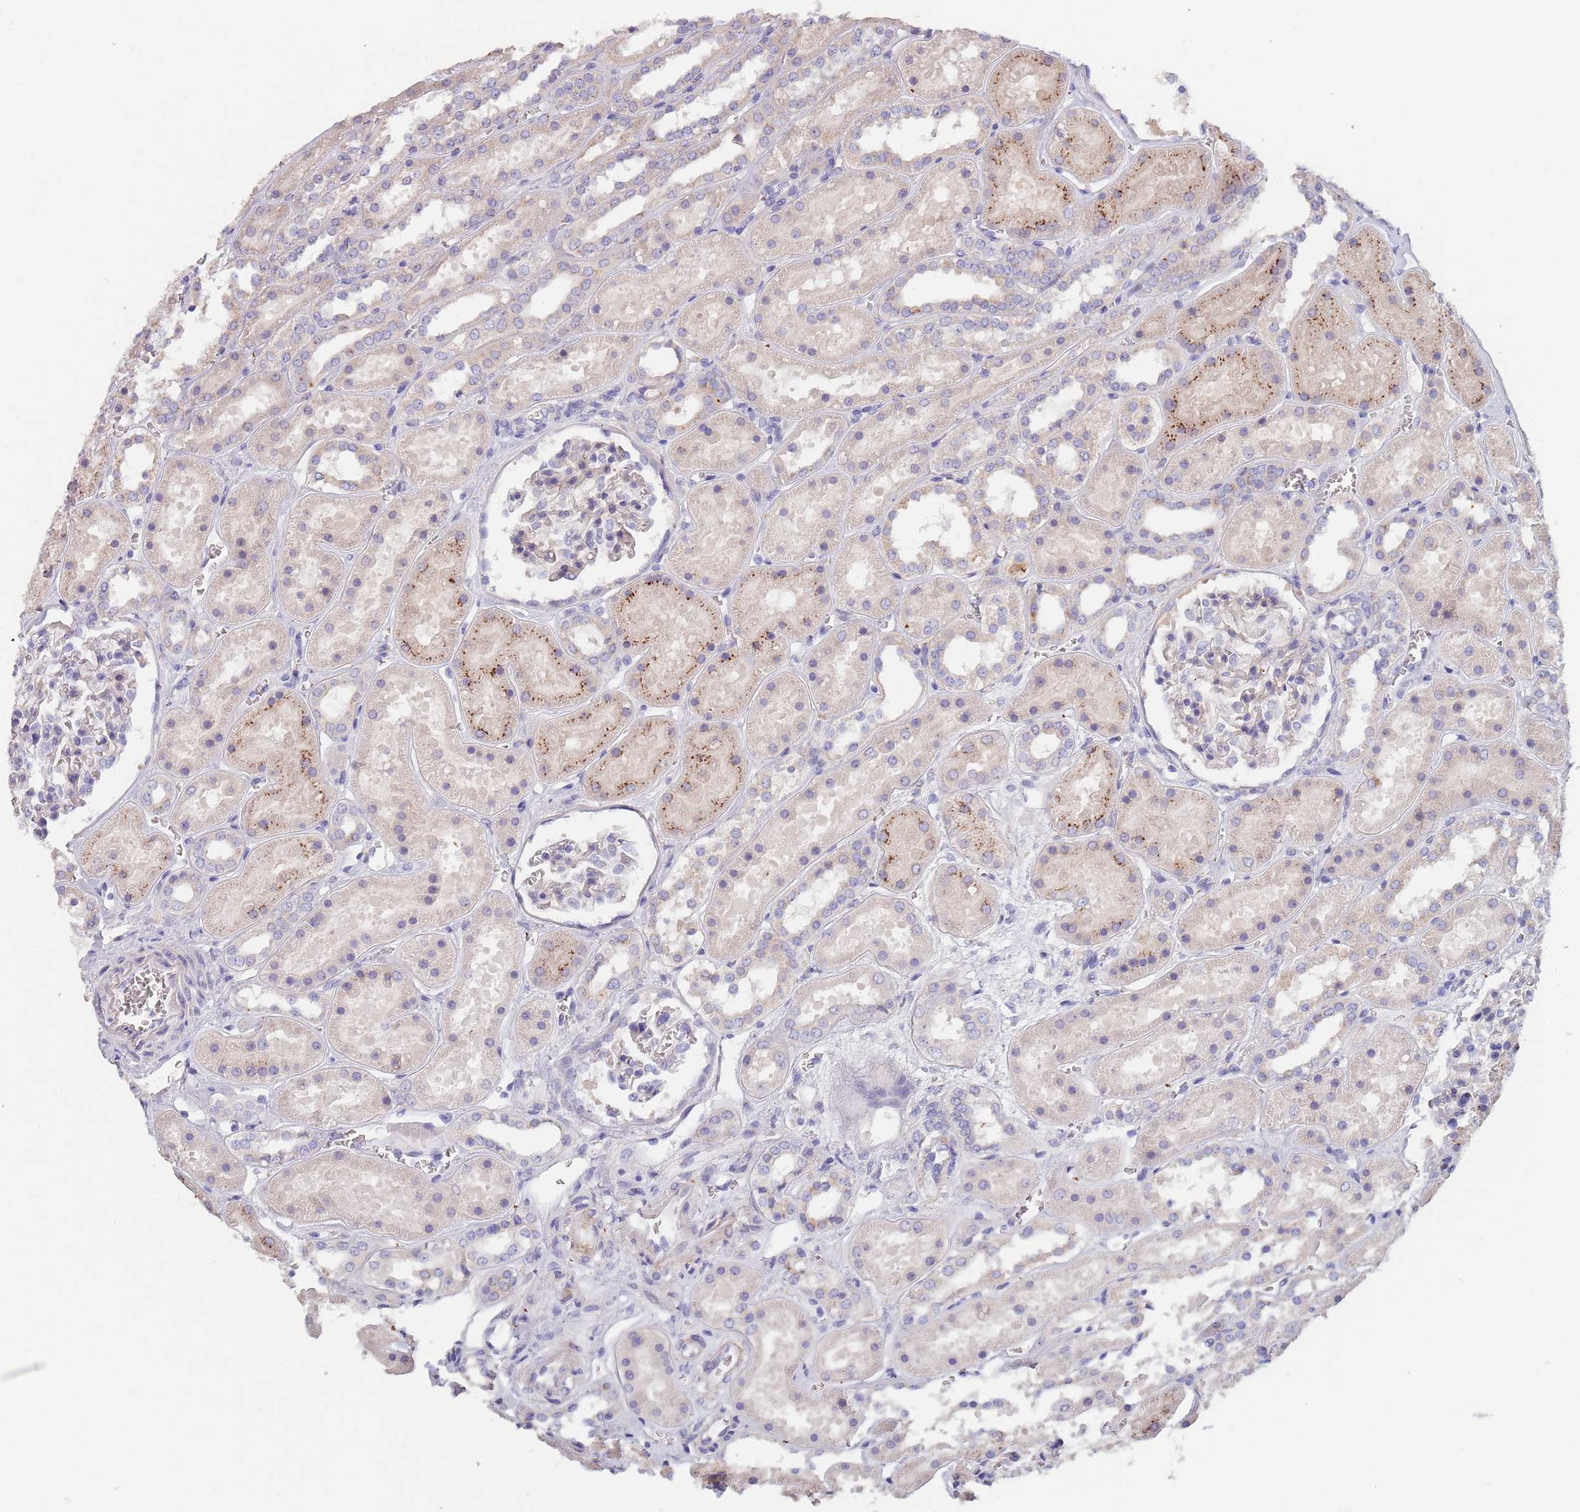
{"staining": {"intensity": "negative", "quantity": "none", "location": "none"}, "tissue": "kidney", "cell_type": "Cells in glomeruli", "image_type": "normal", "snomed": [{"axis": "morphology", "description": "Normal tissue, NOS"}, {"axis": "topography", "description": "Kidney"}], "caption": "This is an IHC micrograph of benign human kidney. There is no positivity in cells in glomeruli.", "gene": "MAN1C1", "patient": {"sex": "female", "age": 41}}